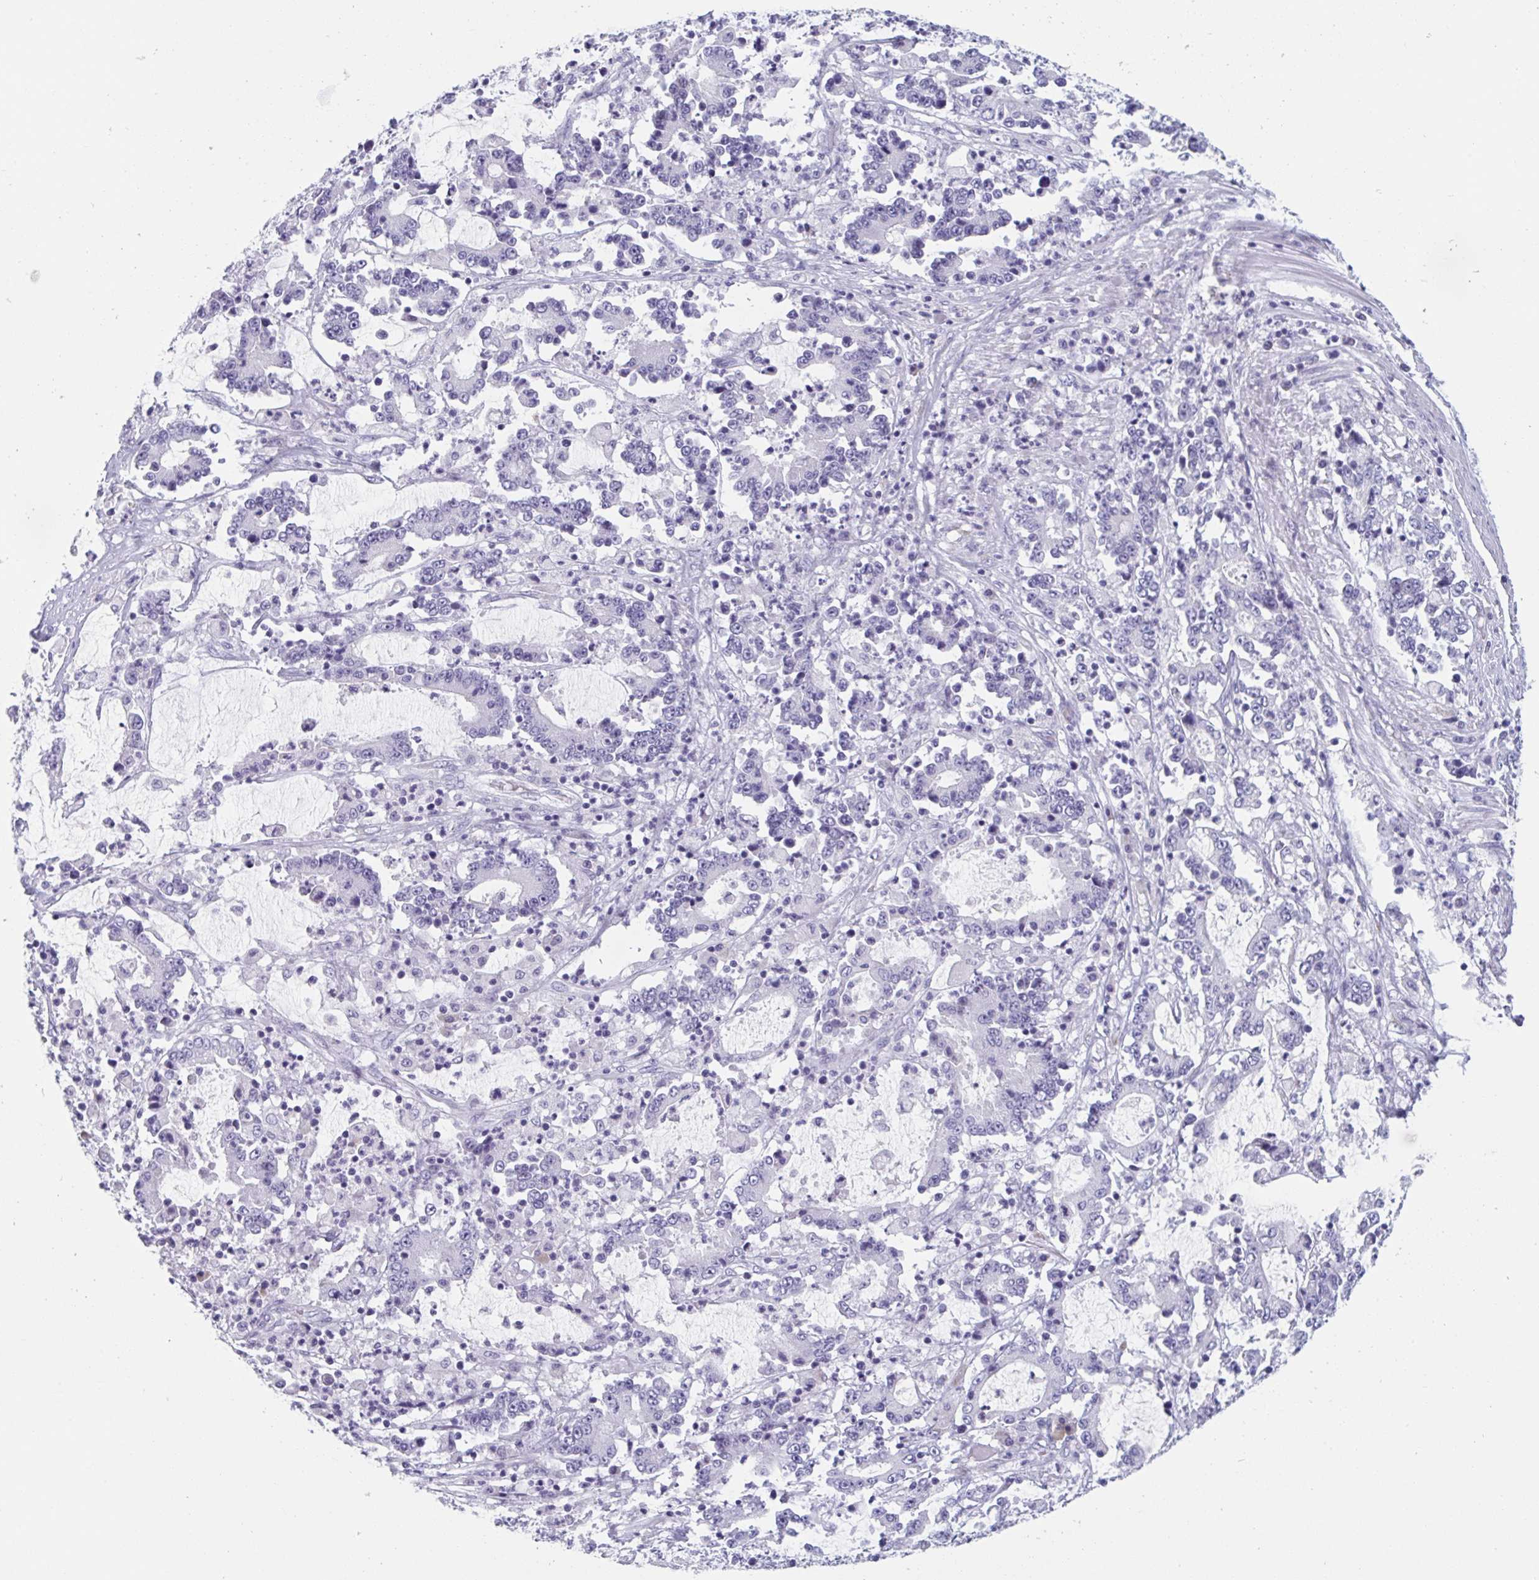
{"staining": {"intensity": "negative", "quantity": "none", "location": "none"}, "tissue": "stomach cancer", "cell_type": "Tumor cells", "image_type": "cancer", "snomed": [{"axis": "morphology", "description": "Adenocarcinoma, NOS"}, {"axis": "topography", "description": "Stomach, upper"}], "caption": "Tumor cells are negative for brown protein staining in stomach cancer. (Stains: DAB immunohistochemistry (IHC) with hematoxylin counter stain, Microscopy: brightfield microscopy at high magnification).", "gene": "HSD11B2", "patient": {"sex": "male", "age": 68}}